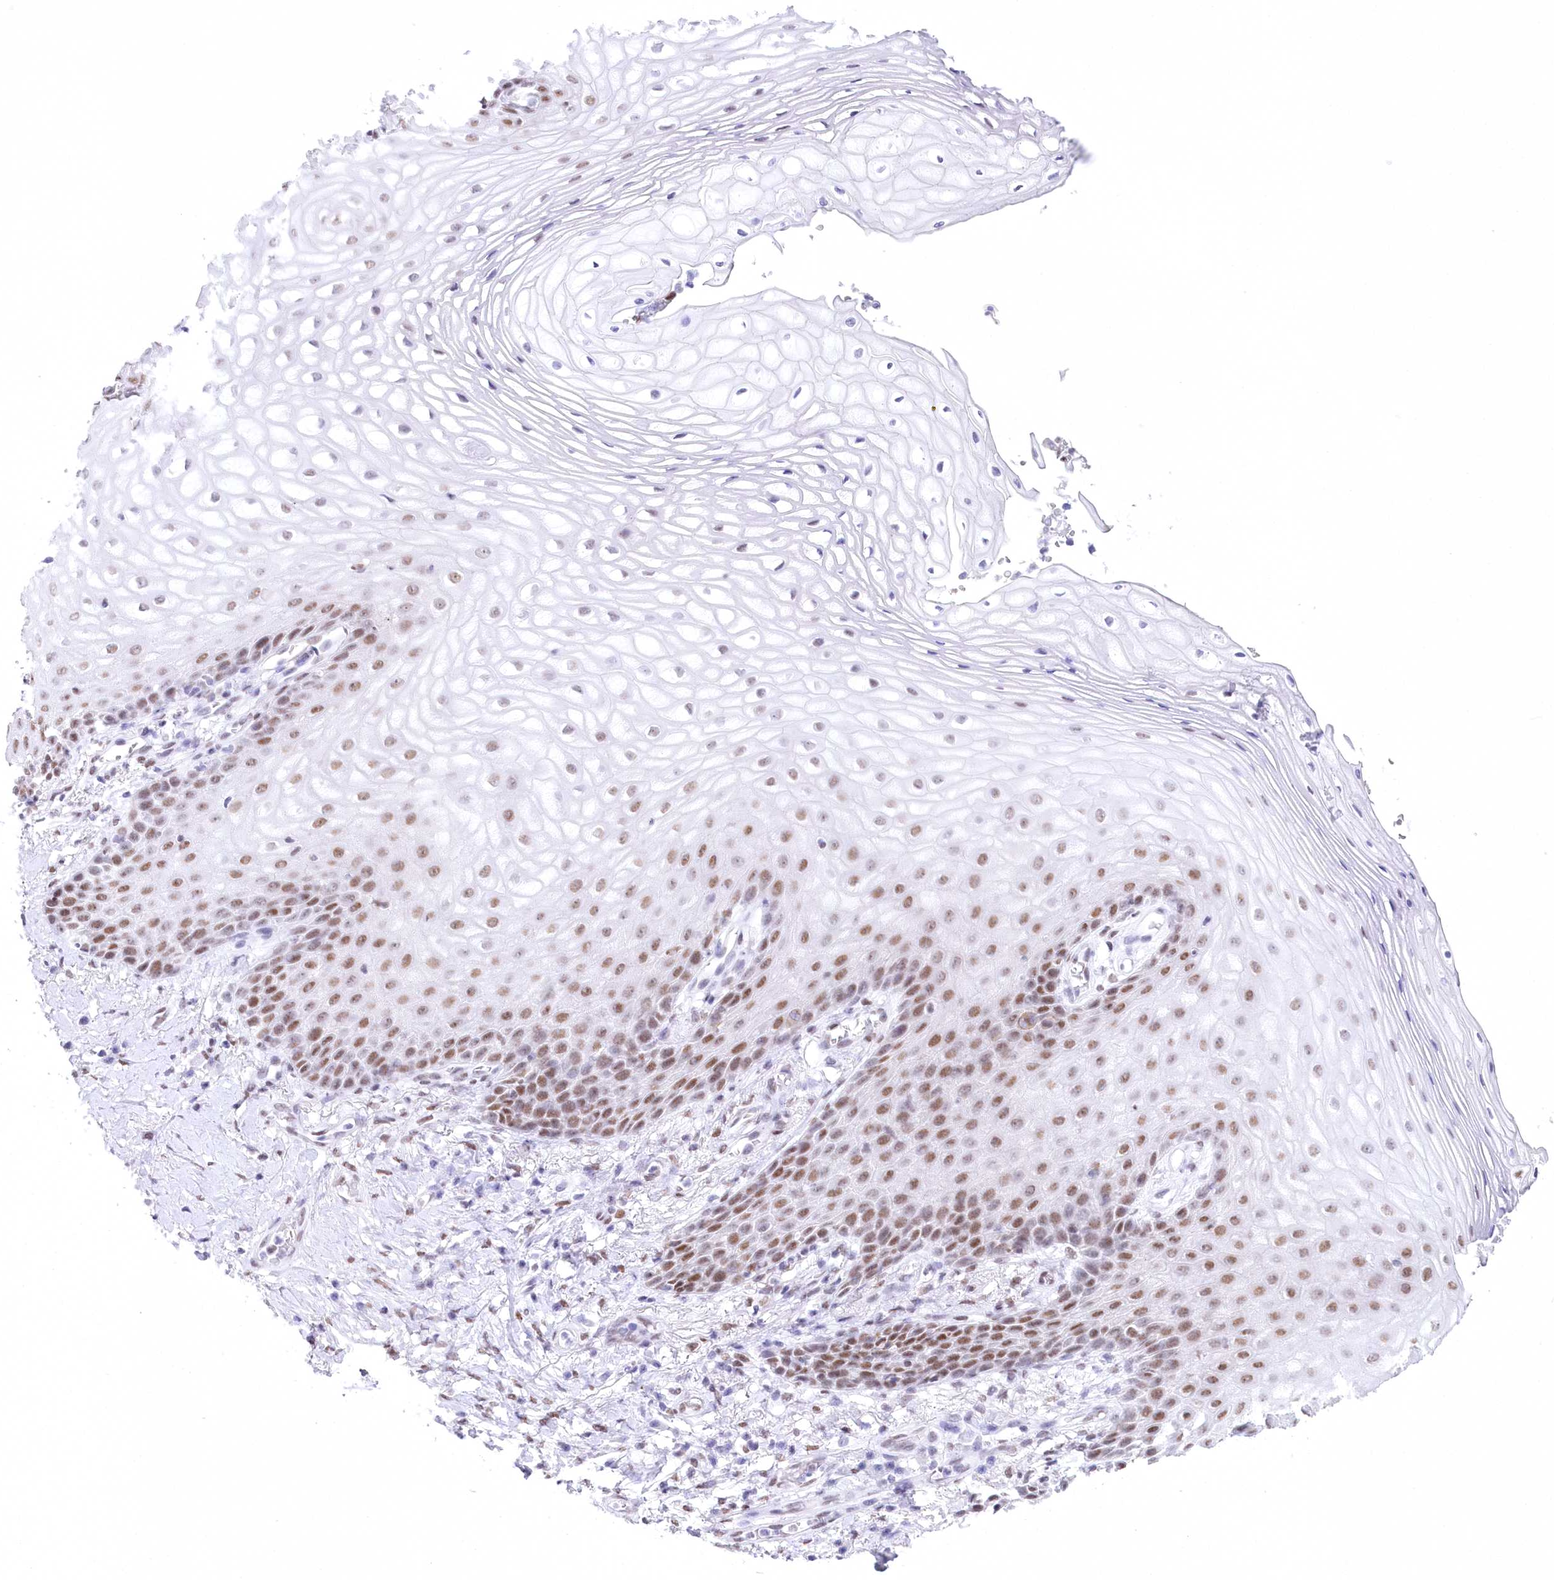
{"staining": {"intensity": "moderate", "quantity": "25%-75%", "location": "nuclear"}, "tissue": "vagina", "cell_type": "Squamous epithelial cells", "image_type": "normal", "snomed": [{"axis": "morphology", "description": "Normal tissue, NOS"}, {"axis": "topography", "description": "Vagina"}], "caption": "Protein staining of normal vagina exhibits moderate nuclear positivity in about 25%-75% of squamous epithelial cells.", "gene": "HNRNPA0", "patient": {"sex": "female", "age": 60}}